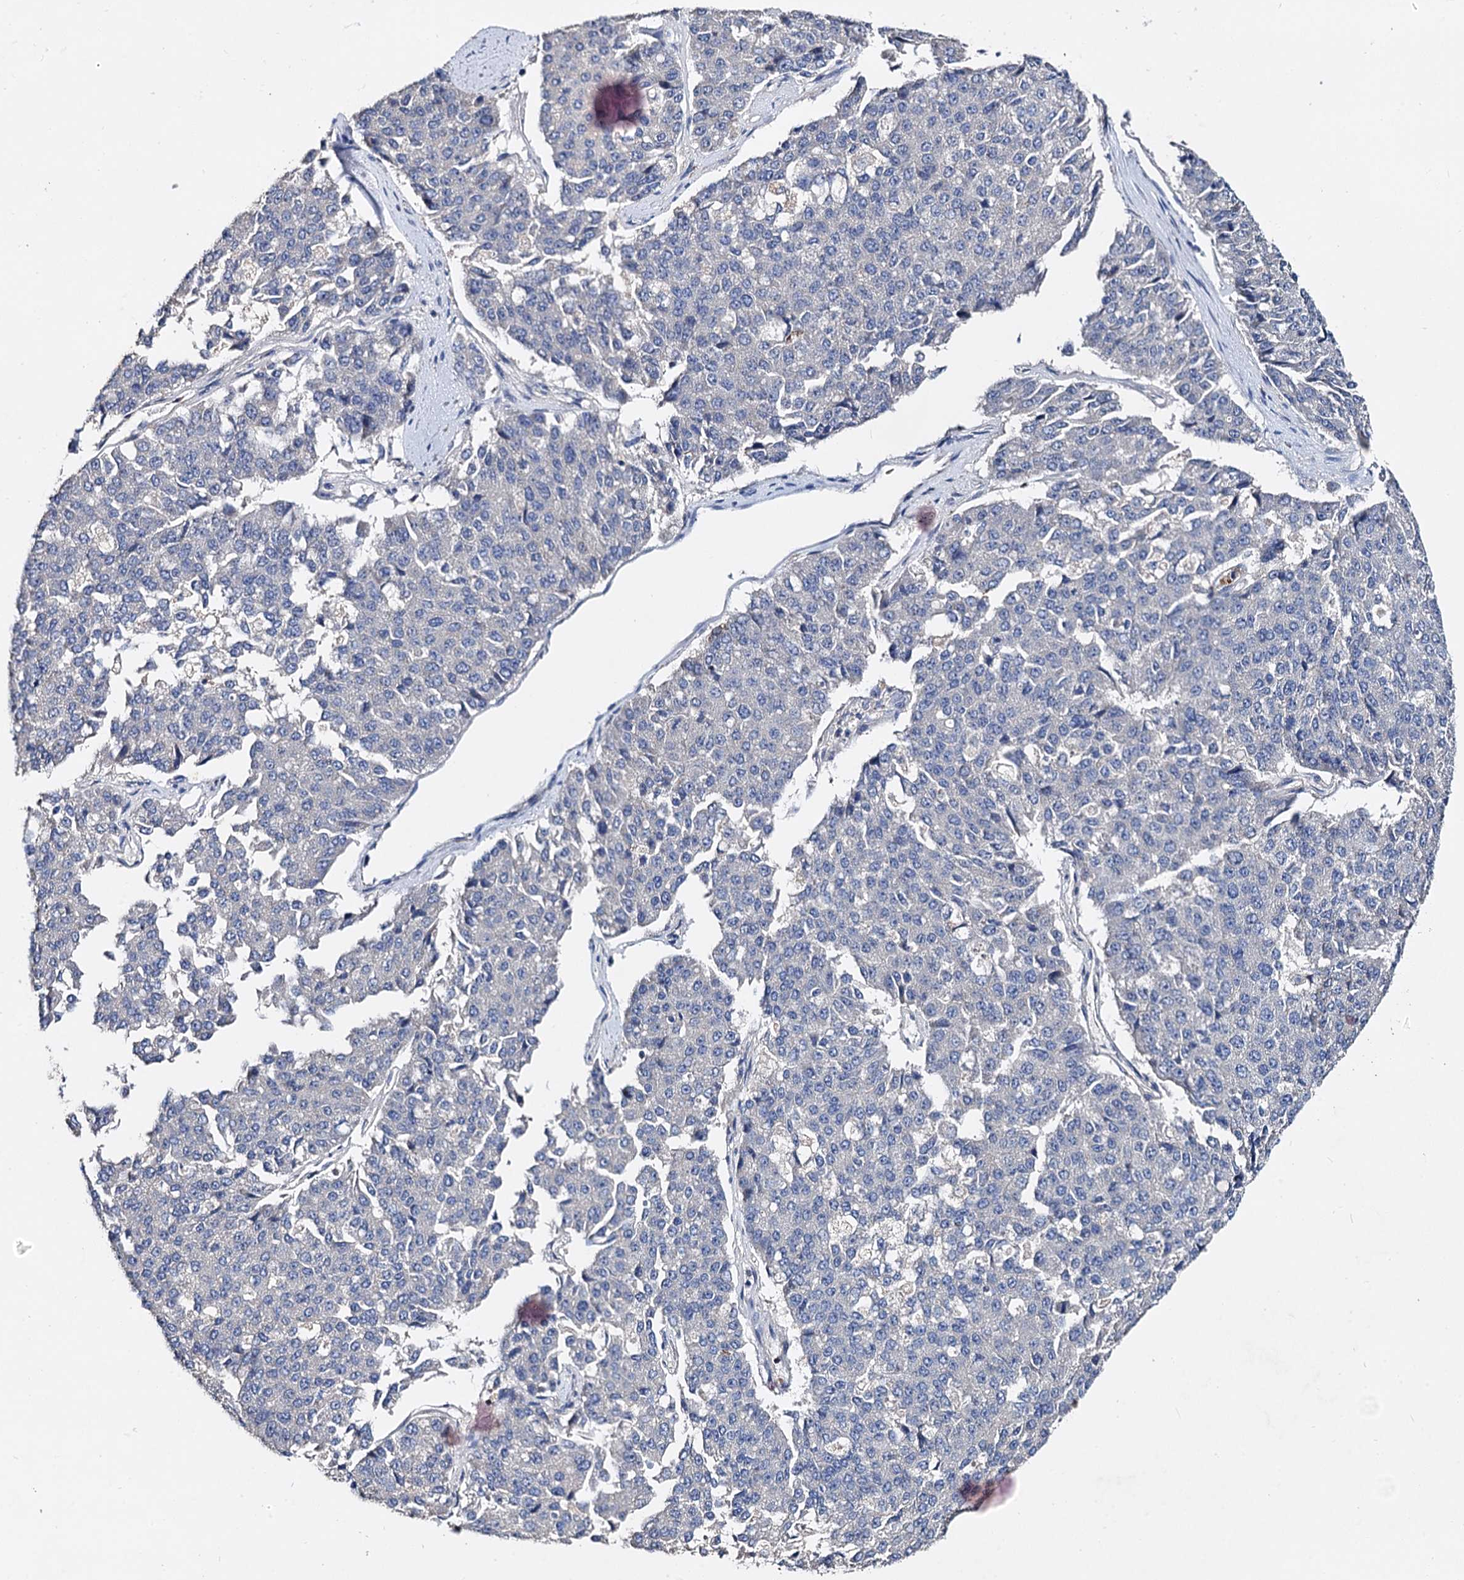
{"staining": {"intensity": "negative", "quantity": "none", "location": "none"}, "tissue": "pancreatic cancer", "cell_type": "Tumor cells", "image_type": "cancer", "snomed": [{"axis": "morphology", "description": "Adenocarcinoma, NOS"}, {"axis": "topography", "description": "Pancreas"}], "caption": "This is a histopathology image of IHC staining of pancreatic cancer, which shows no expression in tumor cells. (Brightfield microscopy of DAB IHC at high magnification).", "gene": "HVCN1", "patient": {"sex": "male", "age": 50}}